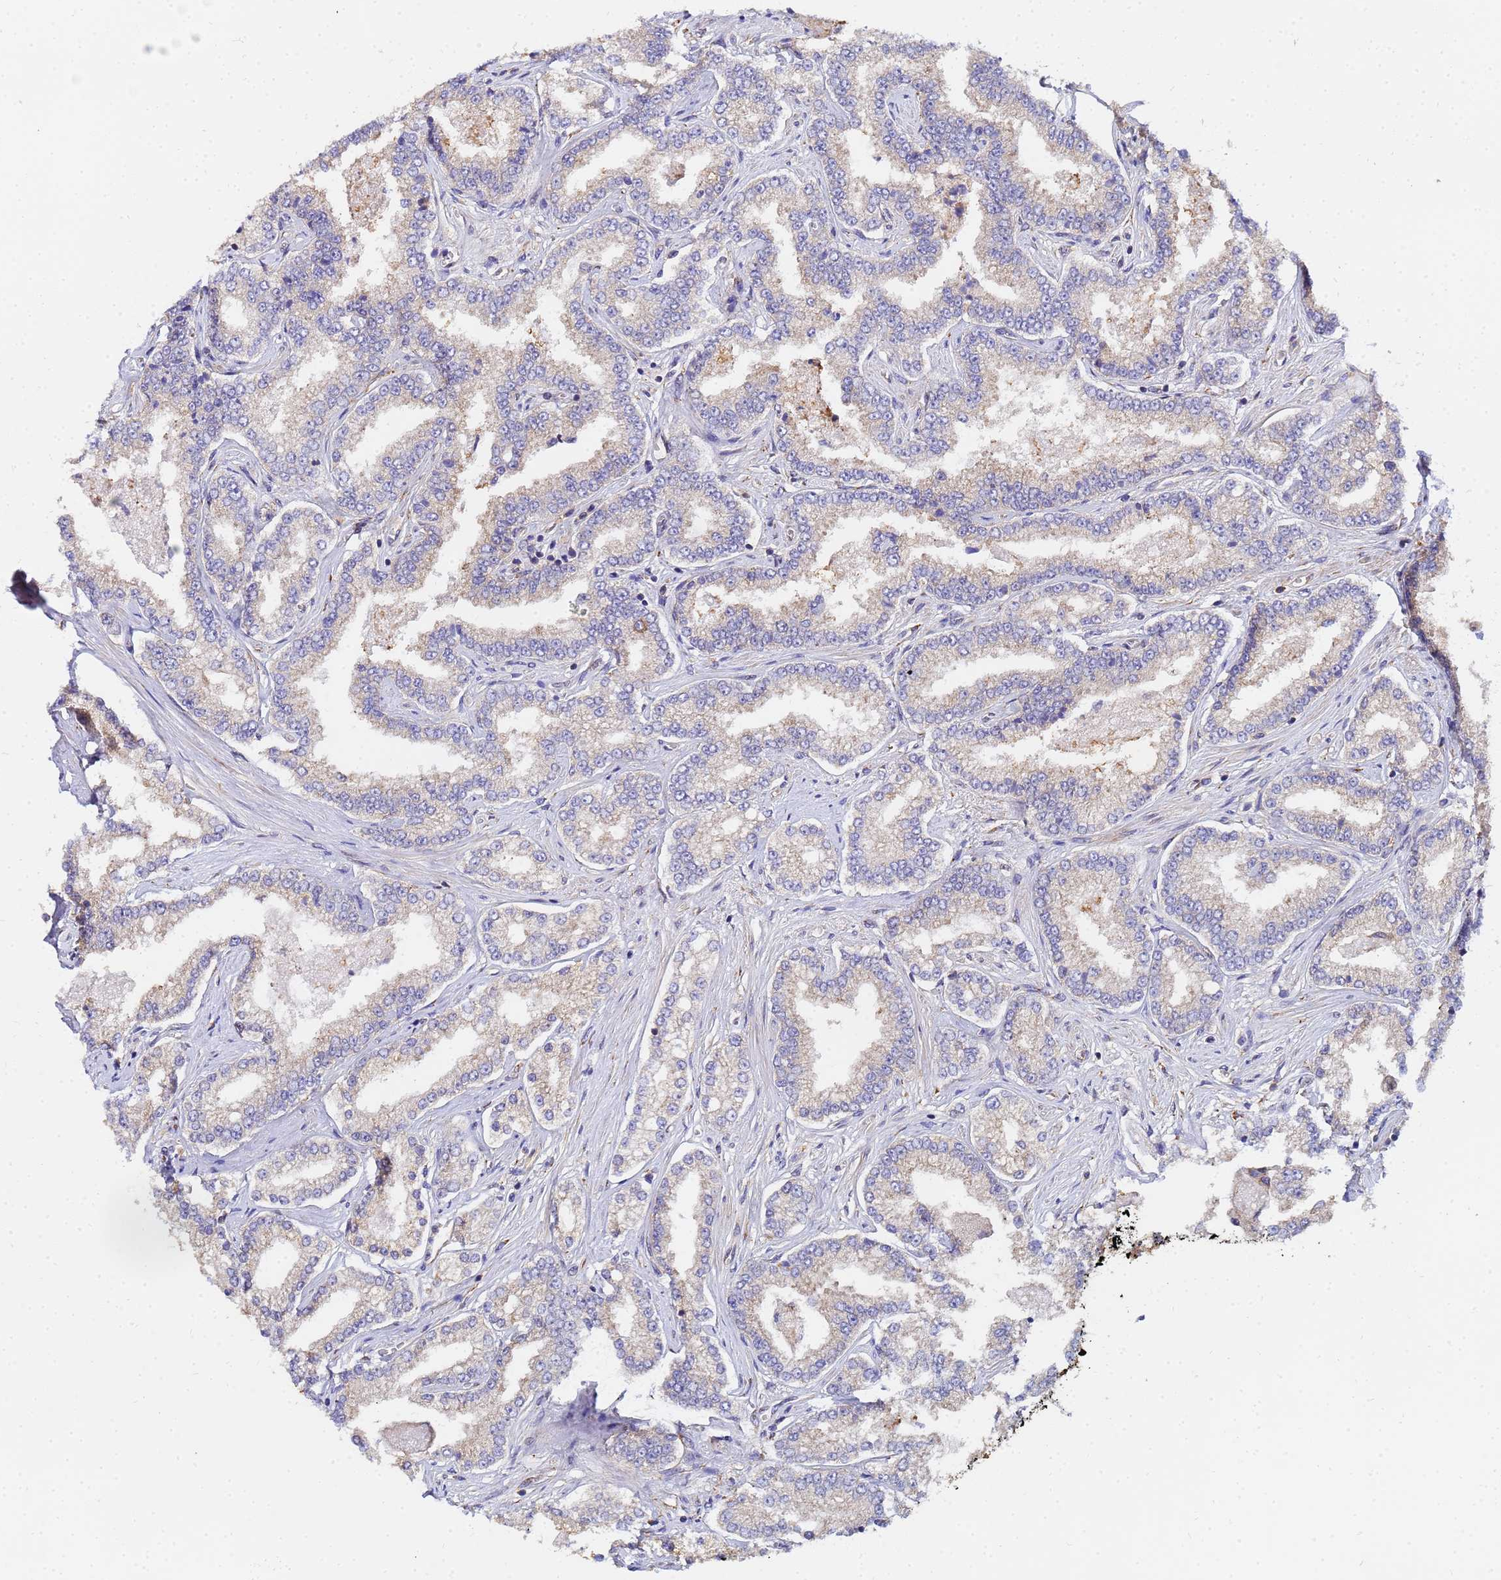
{"staining": {"intensity": "weak", "quantity": "<25%", "location": "cytoplasmic/membranous"}, "tissue": "prostate cancer", "cell_type": "Tumor cells", "image_type": "cancer", "snomed": [{"axis": "morphology", "description": "Normal tissue, NOS"}, {"axis": "morphology", "description": "Adenocarcinoma, High grade"}, {"axis": "topography", "description": "Prostate"}], "caption": "Tumor cells are negative for protein expression in human prostate cancer.", "gene": "POM121", "patient": {"sex": "male", "age": 83}}